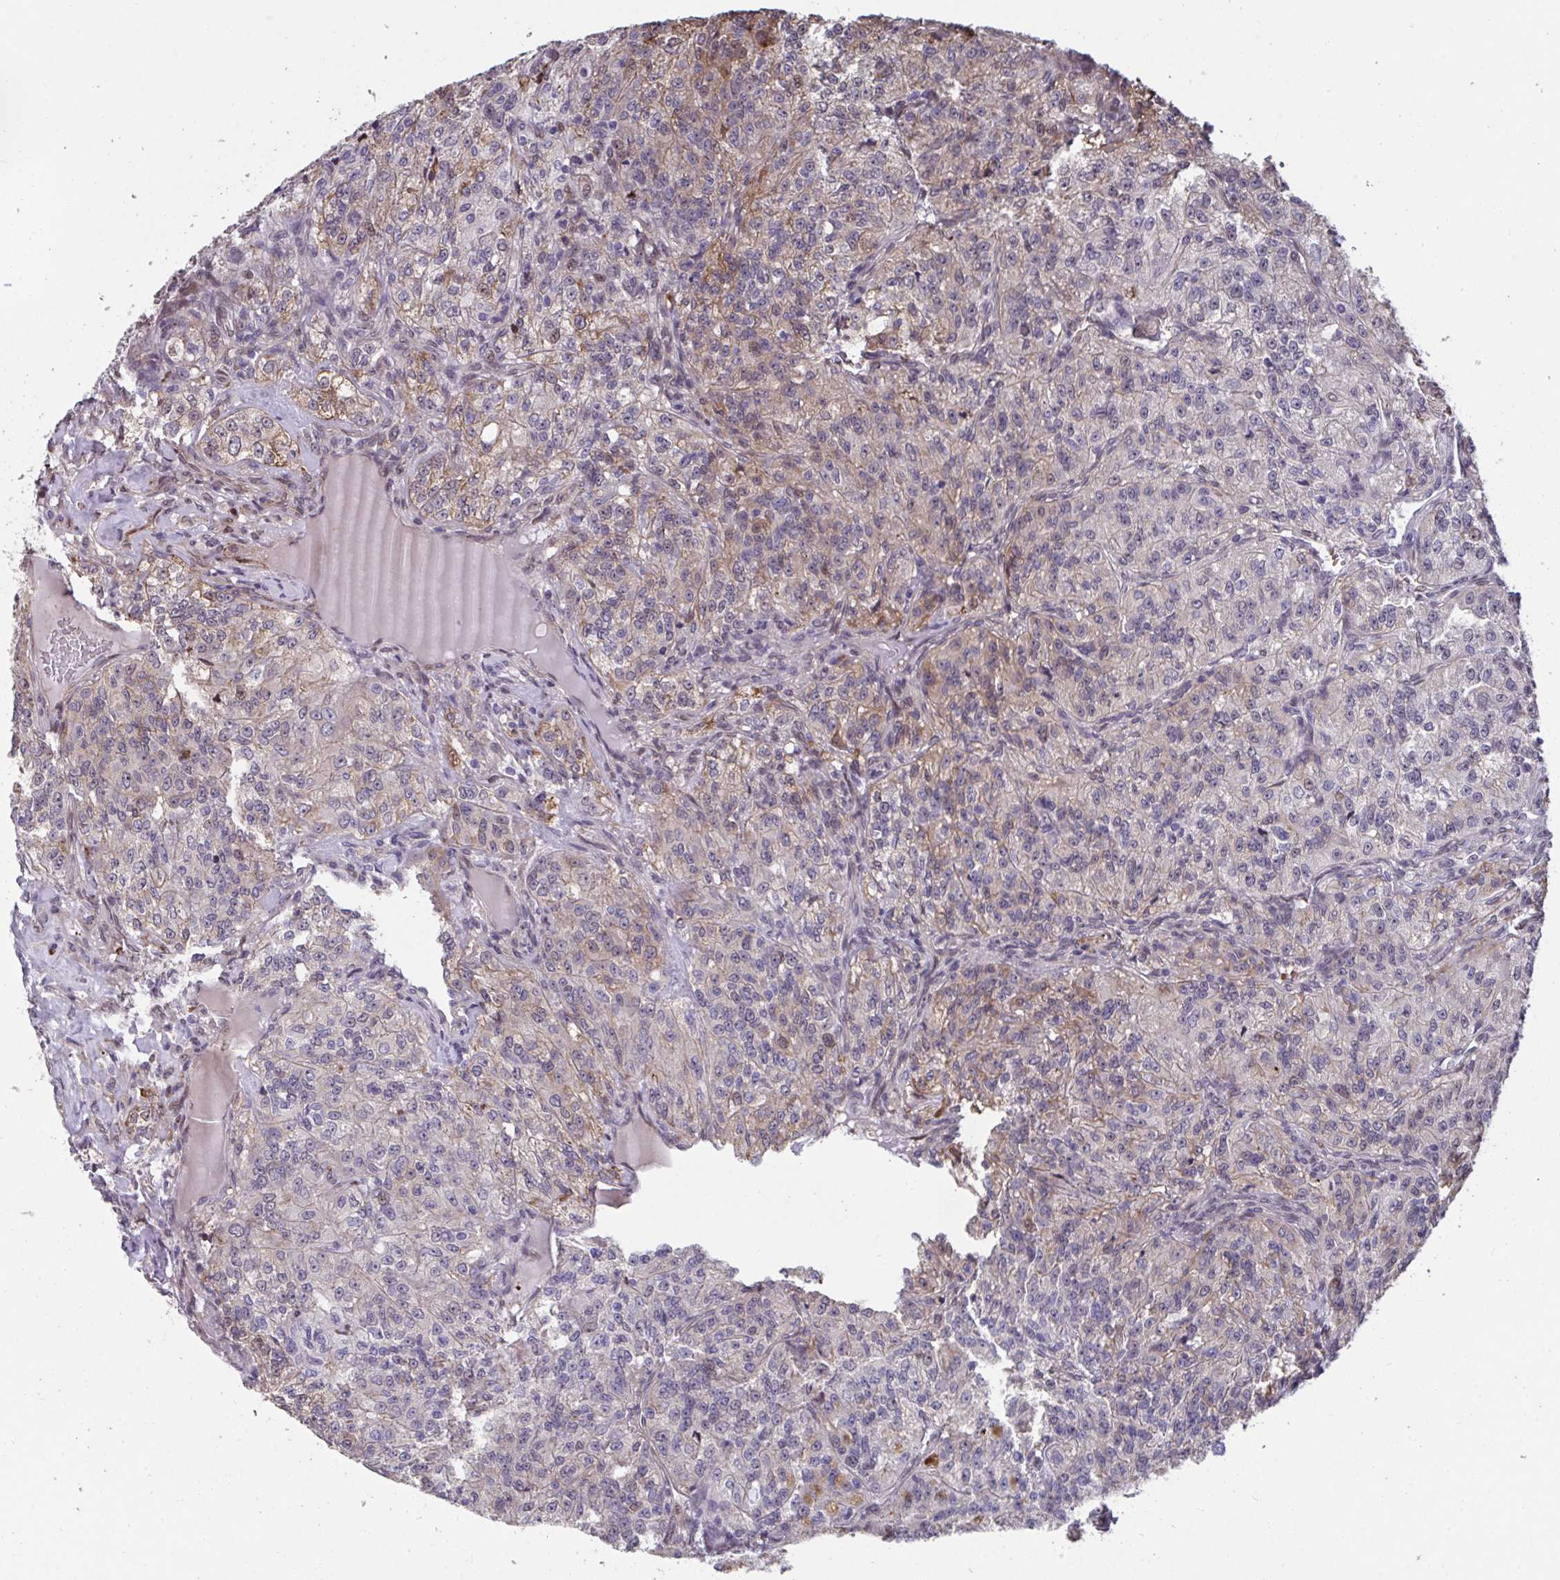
{"staining": {"intensity": "moderate", "quantity": "<25%", "location": "cytoplasmic/membranous,nuclear"}, "tissue": "renal cancer", "cell_type": "Tumor cells", "image_type": "cancer", "snomed": [{"axis": "morphology", "description": "Adenocarcinoma, NOS"}, {"axis": "topography", "description": "Kidney"}], "caption": "Immunohistochemistry (IHC) of renal cancer (adenocarcinoma) exhibits low levels of moderate cytoplasmic/membranous and nuclear staining in about <25% of tumor cells.", "gene": "PELI2", "patient": {"sex": "female", "age": 63}}